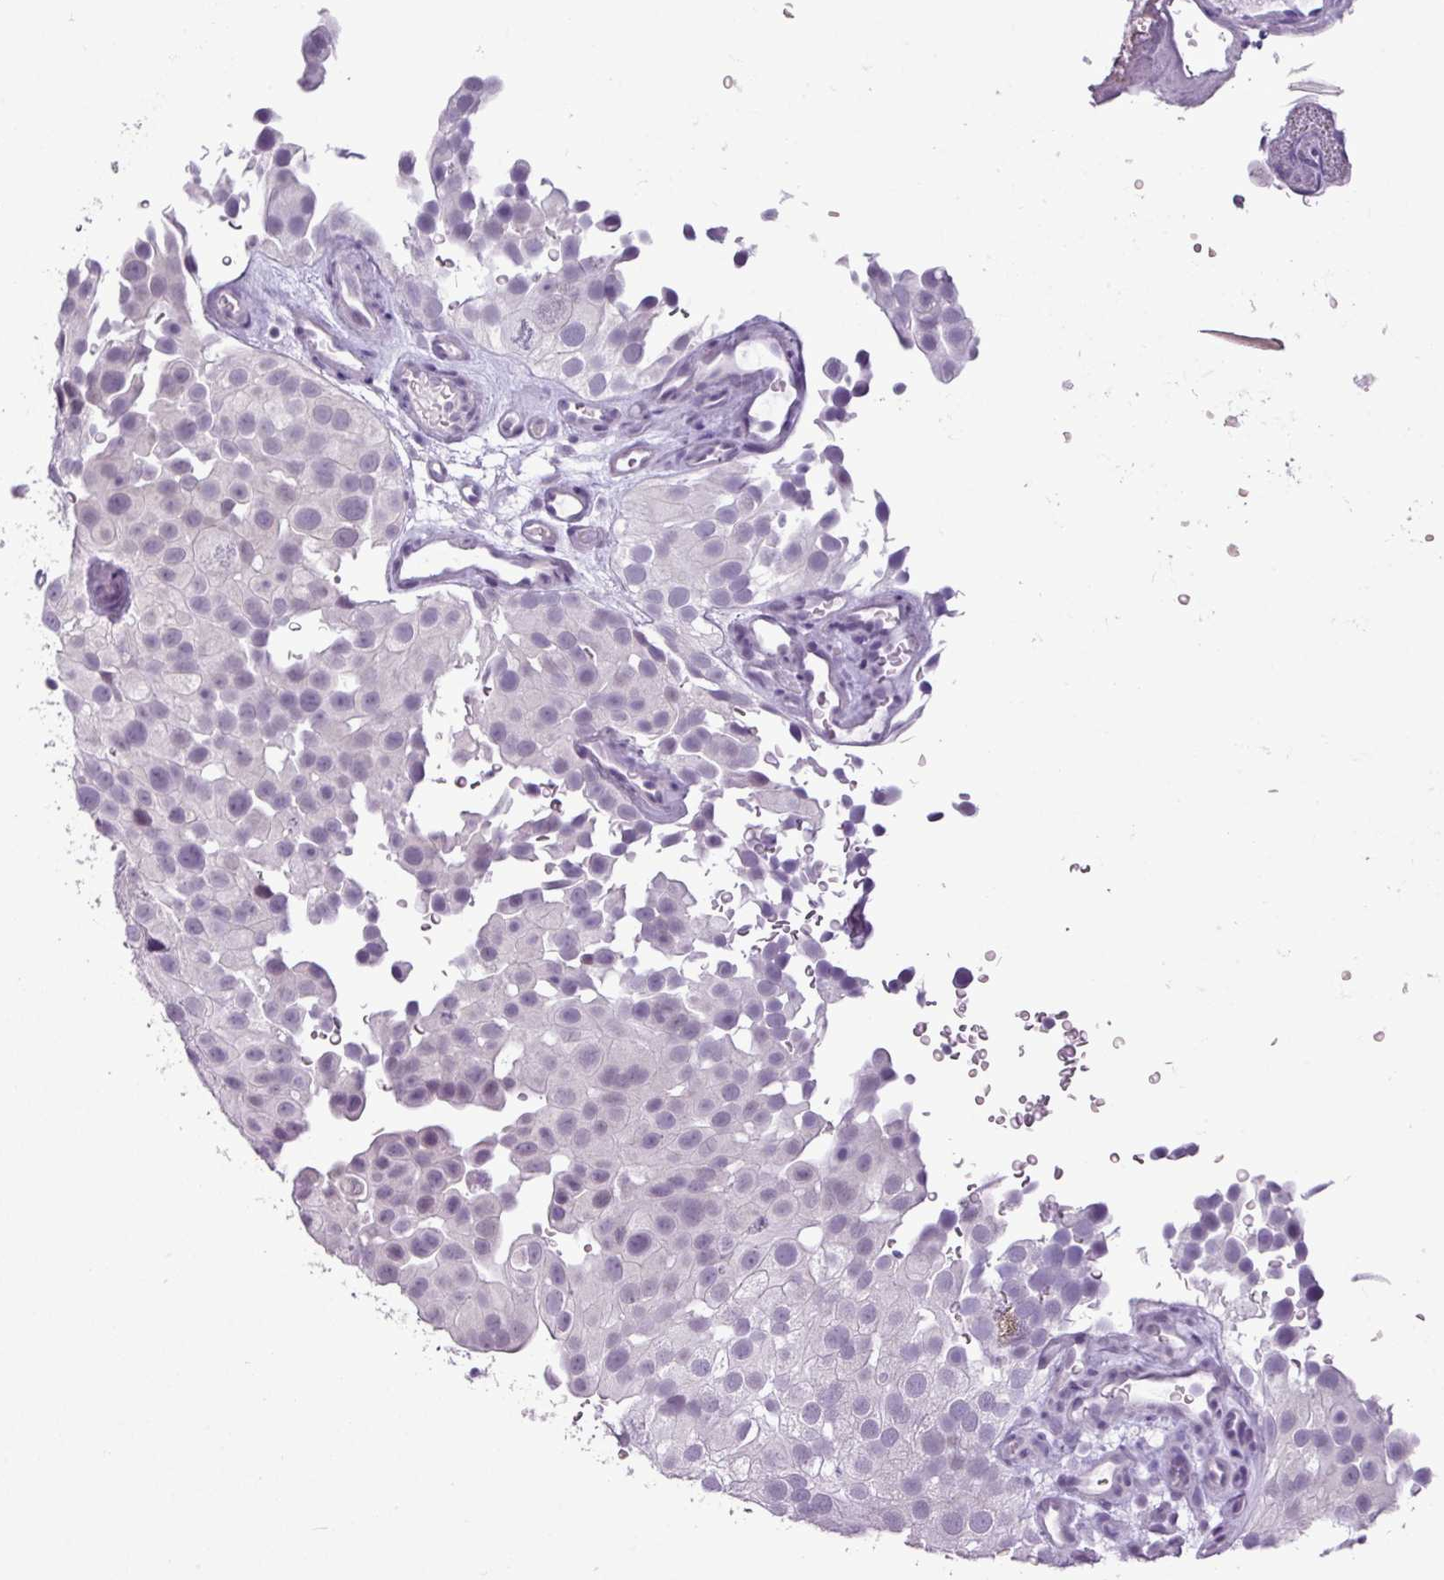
{"staining": {"intensity": "negative", "quantity": "none", "location": "none"}, "tissue": "urothelial cancer", "cell_type": "Tumor cells", "image_type": "cancer", "snomed": [{"axis": "morphology", "description": "Urothelial carcinoma, Low grade"}, {"axis": "topography", "description": "Urinary bladder"}], "caption": "Tumor cells are negative for protein expression in human urothelial carcinoma (low-grade).", "gene": "AMY2A", "patient": {"sex": "male", "age": 78}}